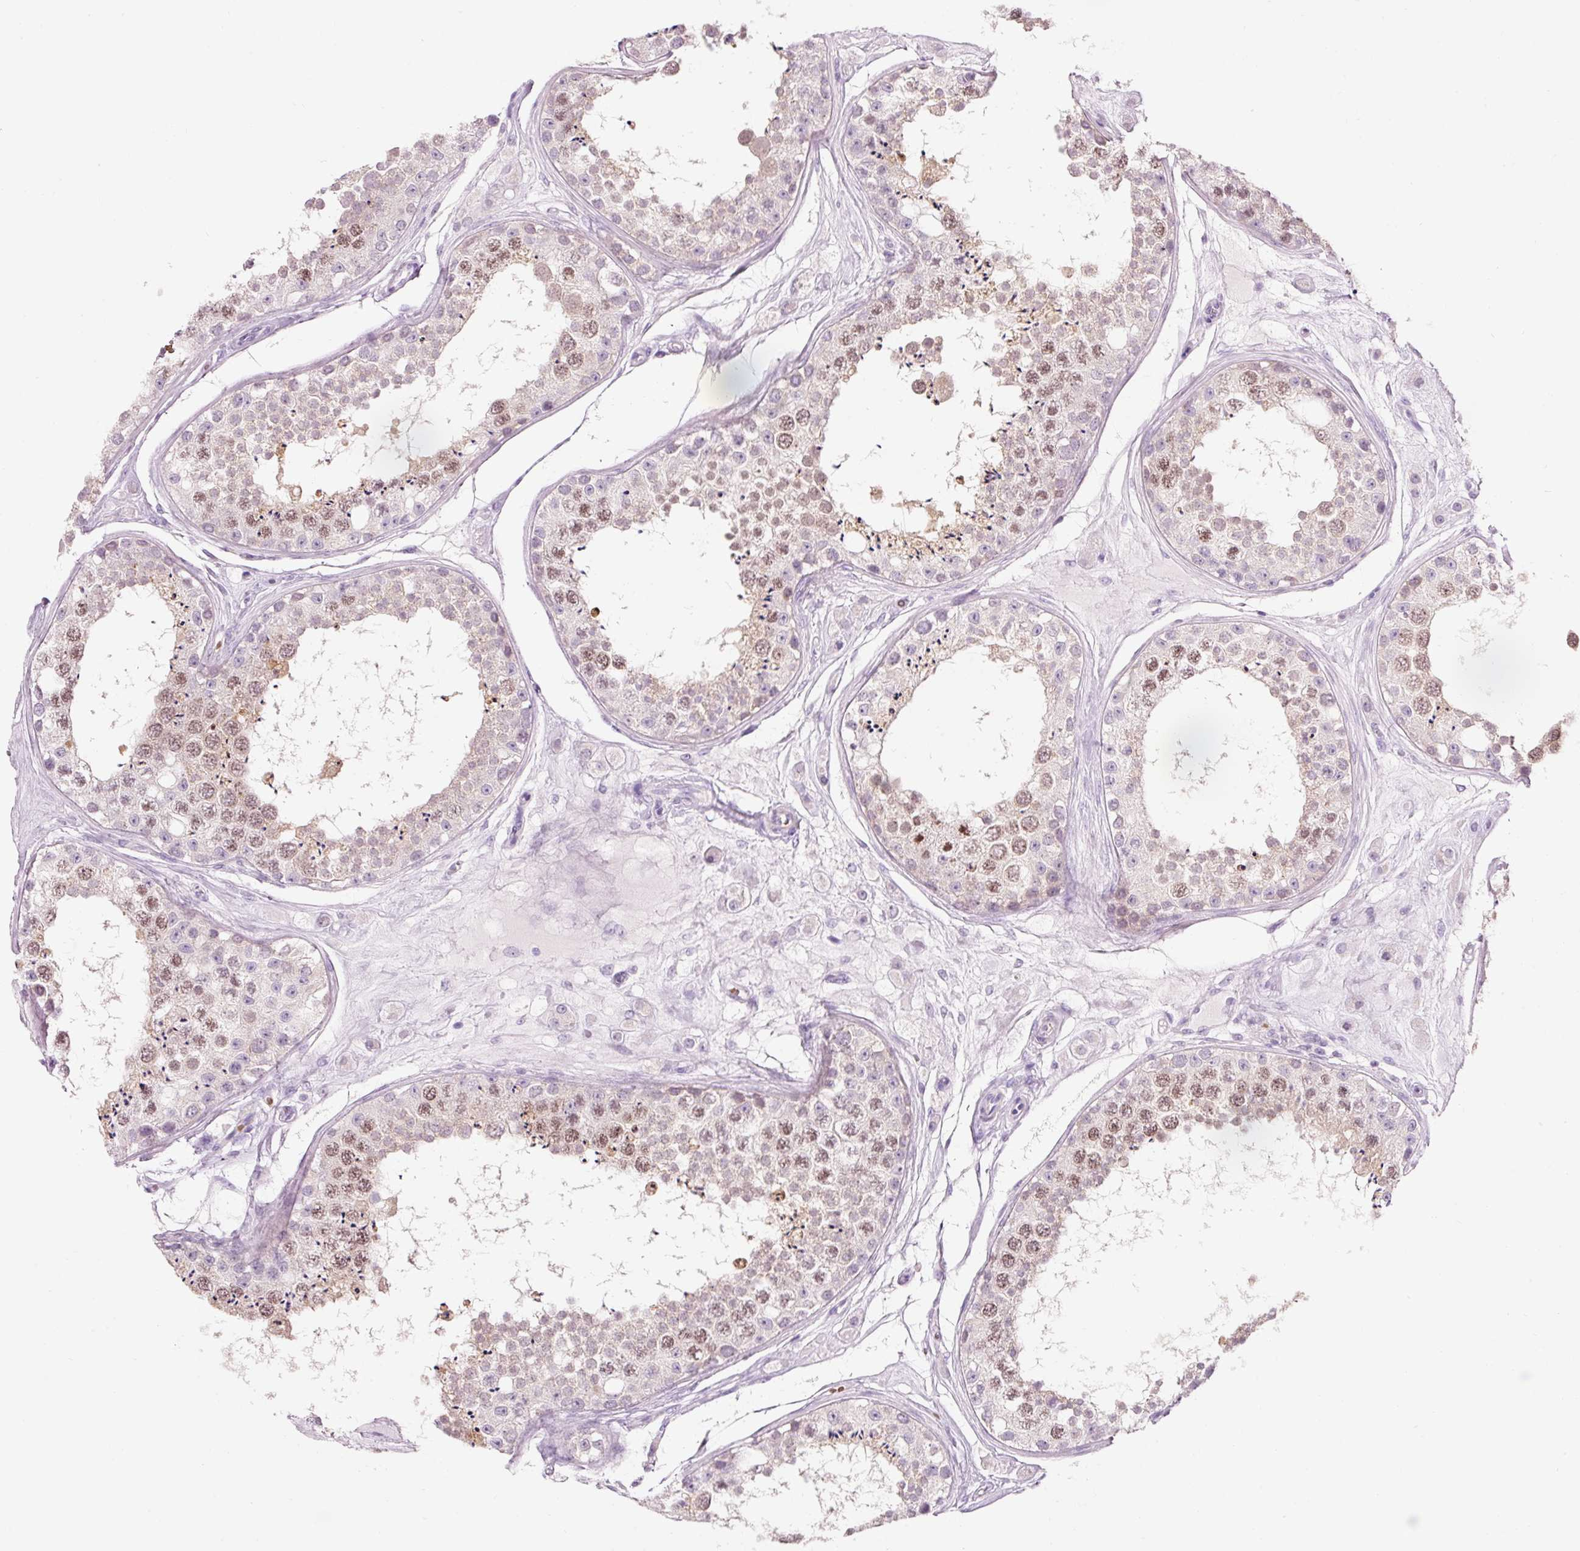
{"staining": {"intensity": "moderate", "quantity": "25%-75%", "location": "nuclear"}, "tissue": "testis", "cell_type": "Cells in seminiferous ducts", "image_type": "normal", "snomed": [{"axis": "morphology", "description": "Normal tissue, NOS"}, {"axis": "topography", "description": "Testis"}], "caption": "Immunohistochemistry histopathology image of normal testis: testis stained using immunohistochemistry exhibits medium levels of moderate protein expression localized specifically in the nuclear of cells in seminiferous ducts, appearing as a nuclear brown color.", "gene": "DHRS11", "patient": {"sex": "male", "age": 25}}